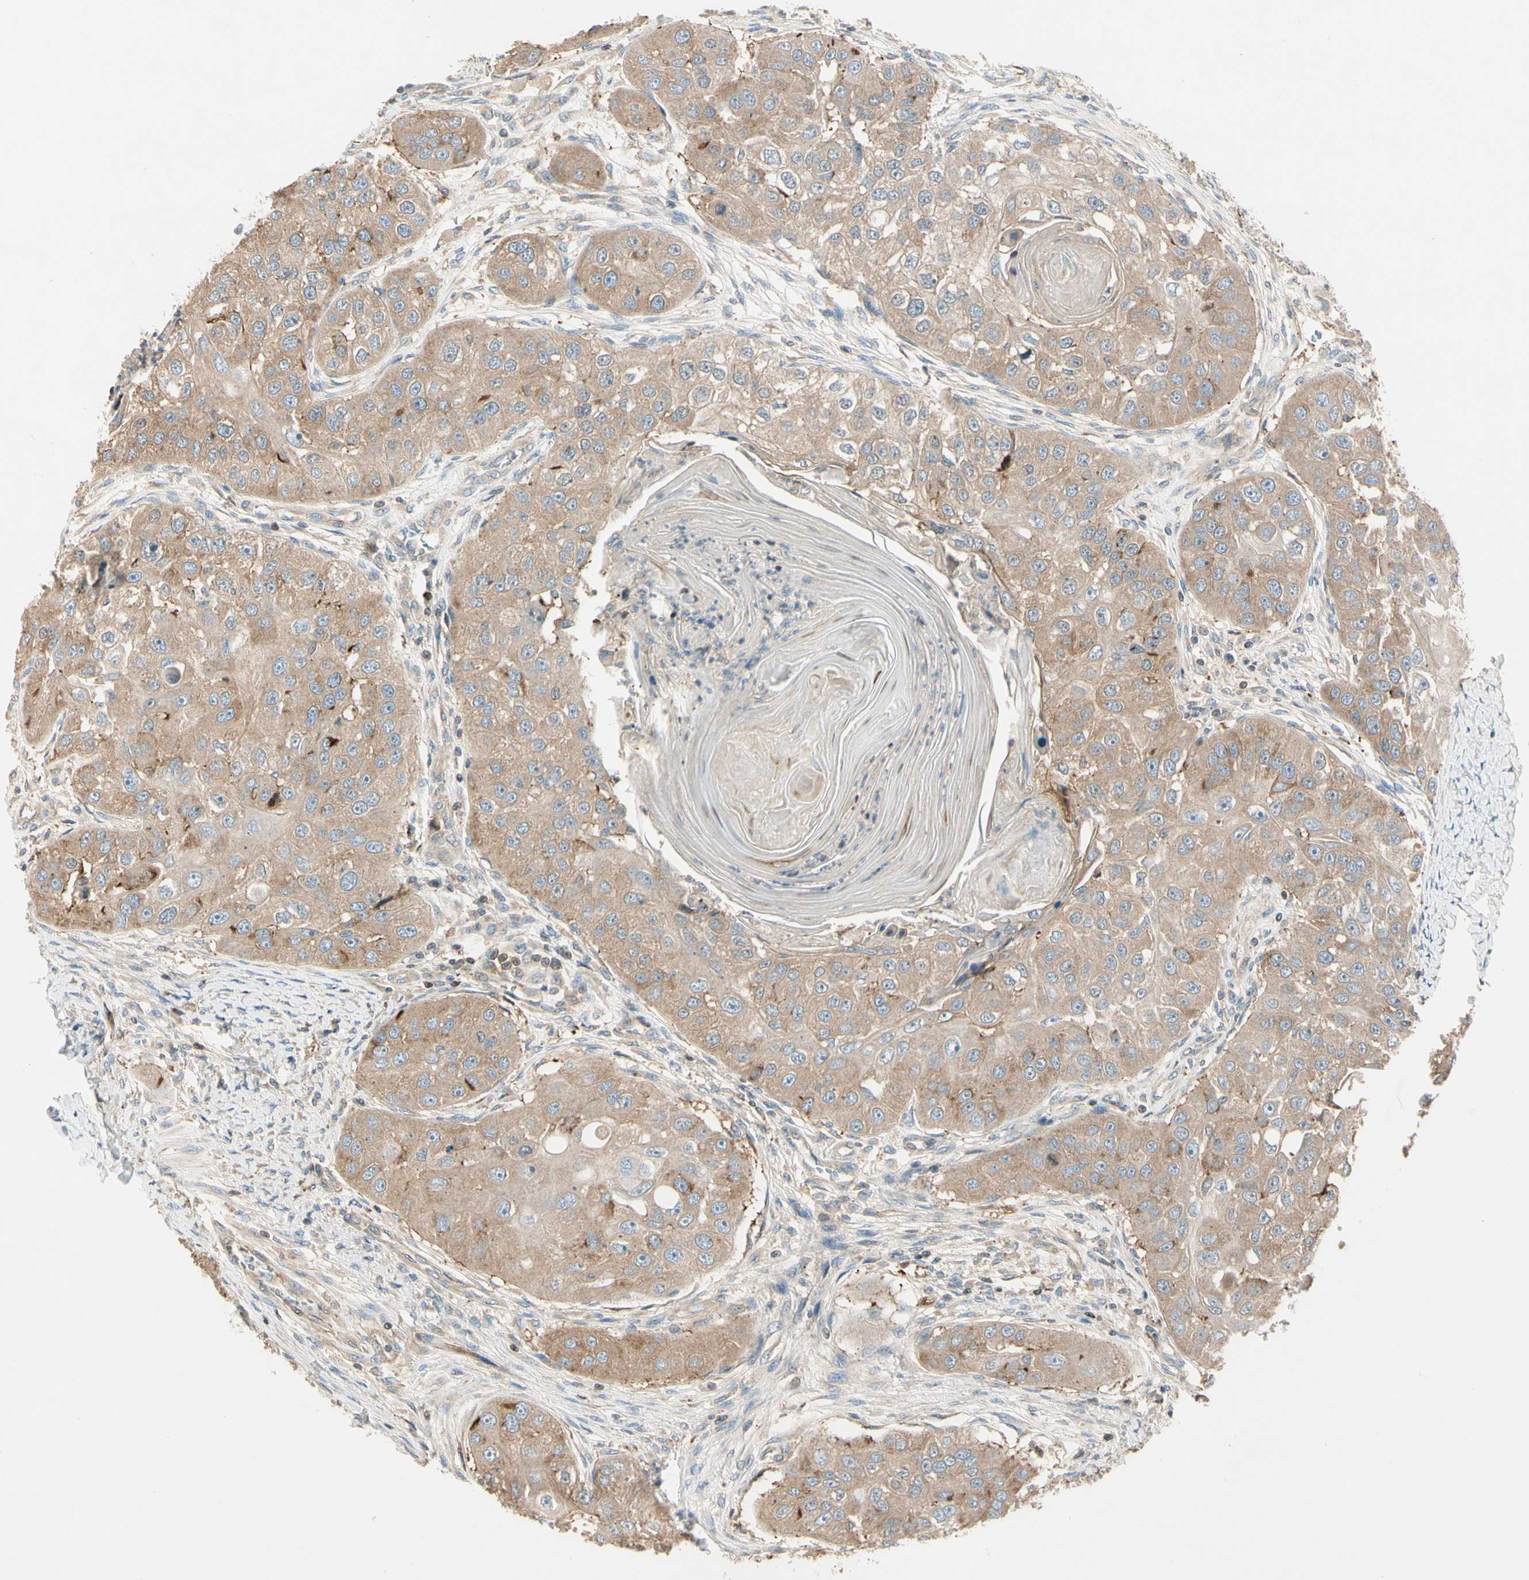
{"staining": {"intensity": "moderate", "quantity": ">75%", "location": "cytoplasmic/membranous"}, "tissue": "head and neck cancer", "cell_type": "Tumor cells", "image_type": "cancer", "snomed": [{"axis": "morphology", "description": "Normal tissue, NOS"}, {"axis": "morphology", "description": "Squamous cell carcinoma, NOS"}, {"axis": "topography", "description": "Skeletal muscle"}, {"axis": "topography", "description": "Head-Neck"}], "caption": "Immunohistochemical staining of head and neck squamous cell carcinoma shows medium levels of moderate cytoplasmic/membranous positivity in about >75% of tumor cells. The protein of interest is stained brown, and the nuclei are stained in blue (DAB IHC with brightfield microscopy, high magnification).", "gene": "CDH6", "patient": {"sex": "male", "age": 51}}